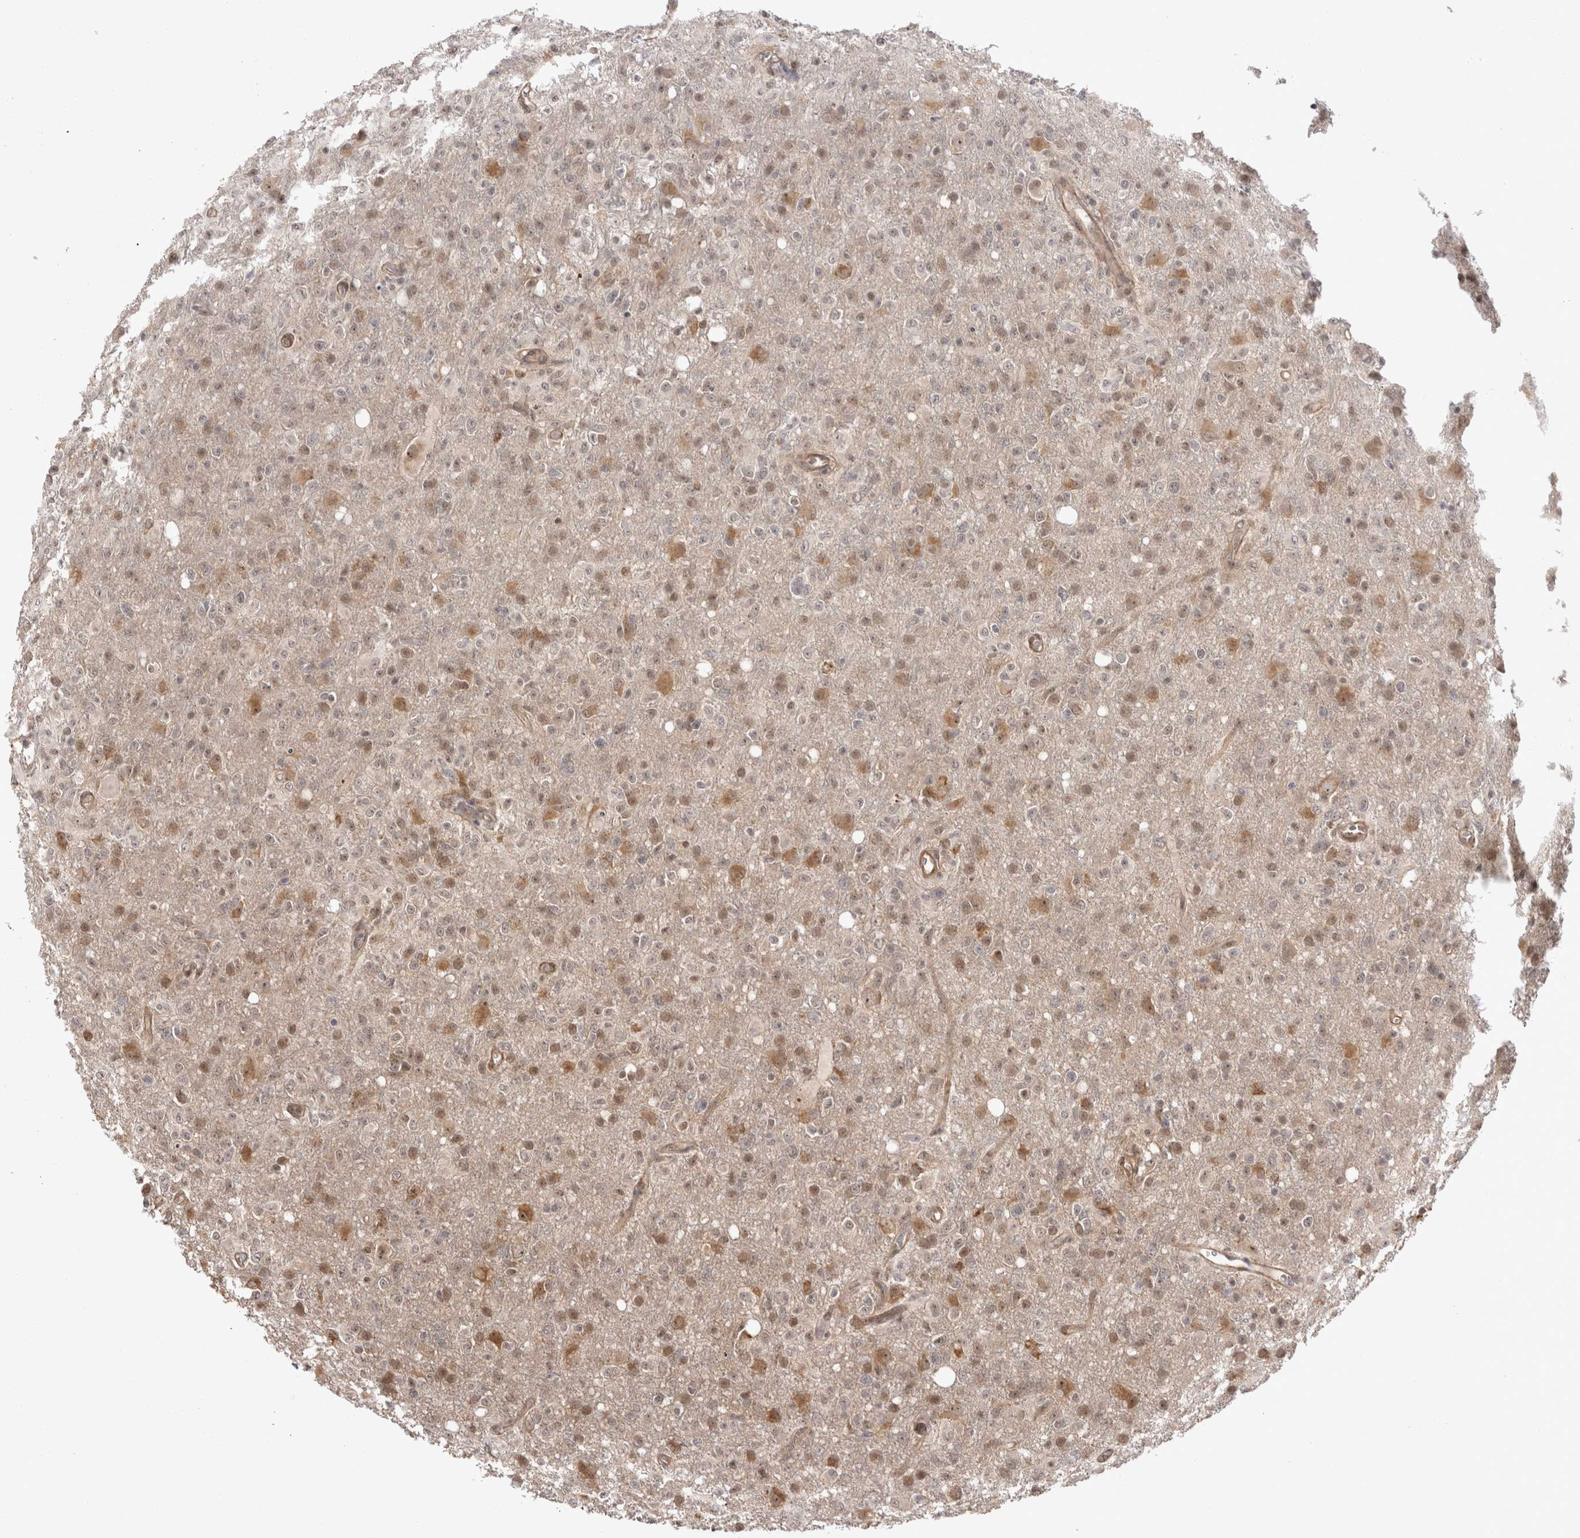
{"staining": {"intensity": "moderate", "quantity": "25%-75%", "location": "cytoplasmic/membranous,nuclear"}, "tissue": "glioma", "cell_type": "Tumor cells", "image_type": "cancer", "snomed": [{"axis": "morphology", "description": "Glioma, malignant, High grade"}, {"axis": "topography", "description": "Brain"}], "caption": "Tumor cells demonstrate medium levels of moderate cytoplasmic/membranous and nuclear positivity in about 25%-75% of cells in human glioma.", "gene": "EXOSC4", "patient": {"sex": "female", "age": 57}}